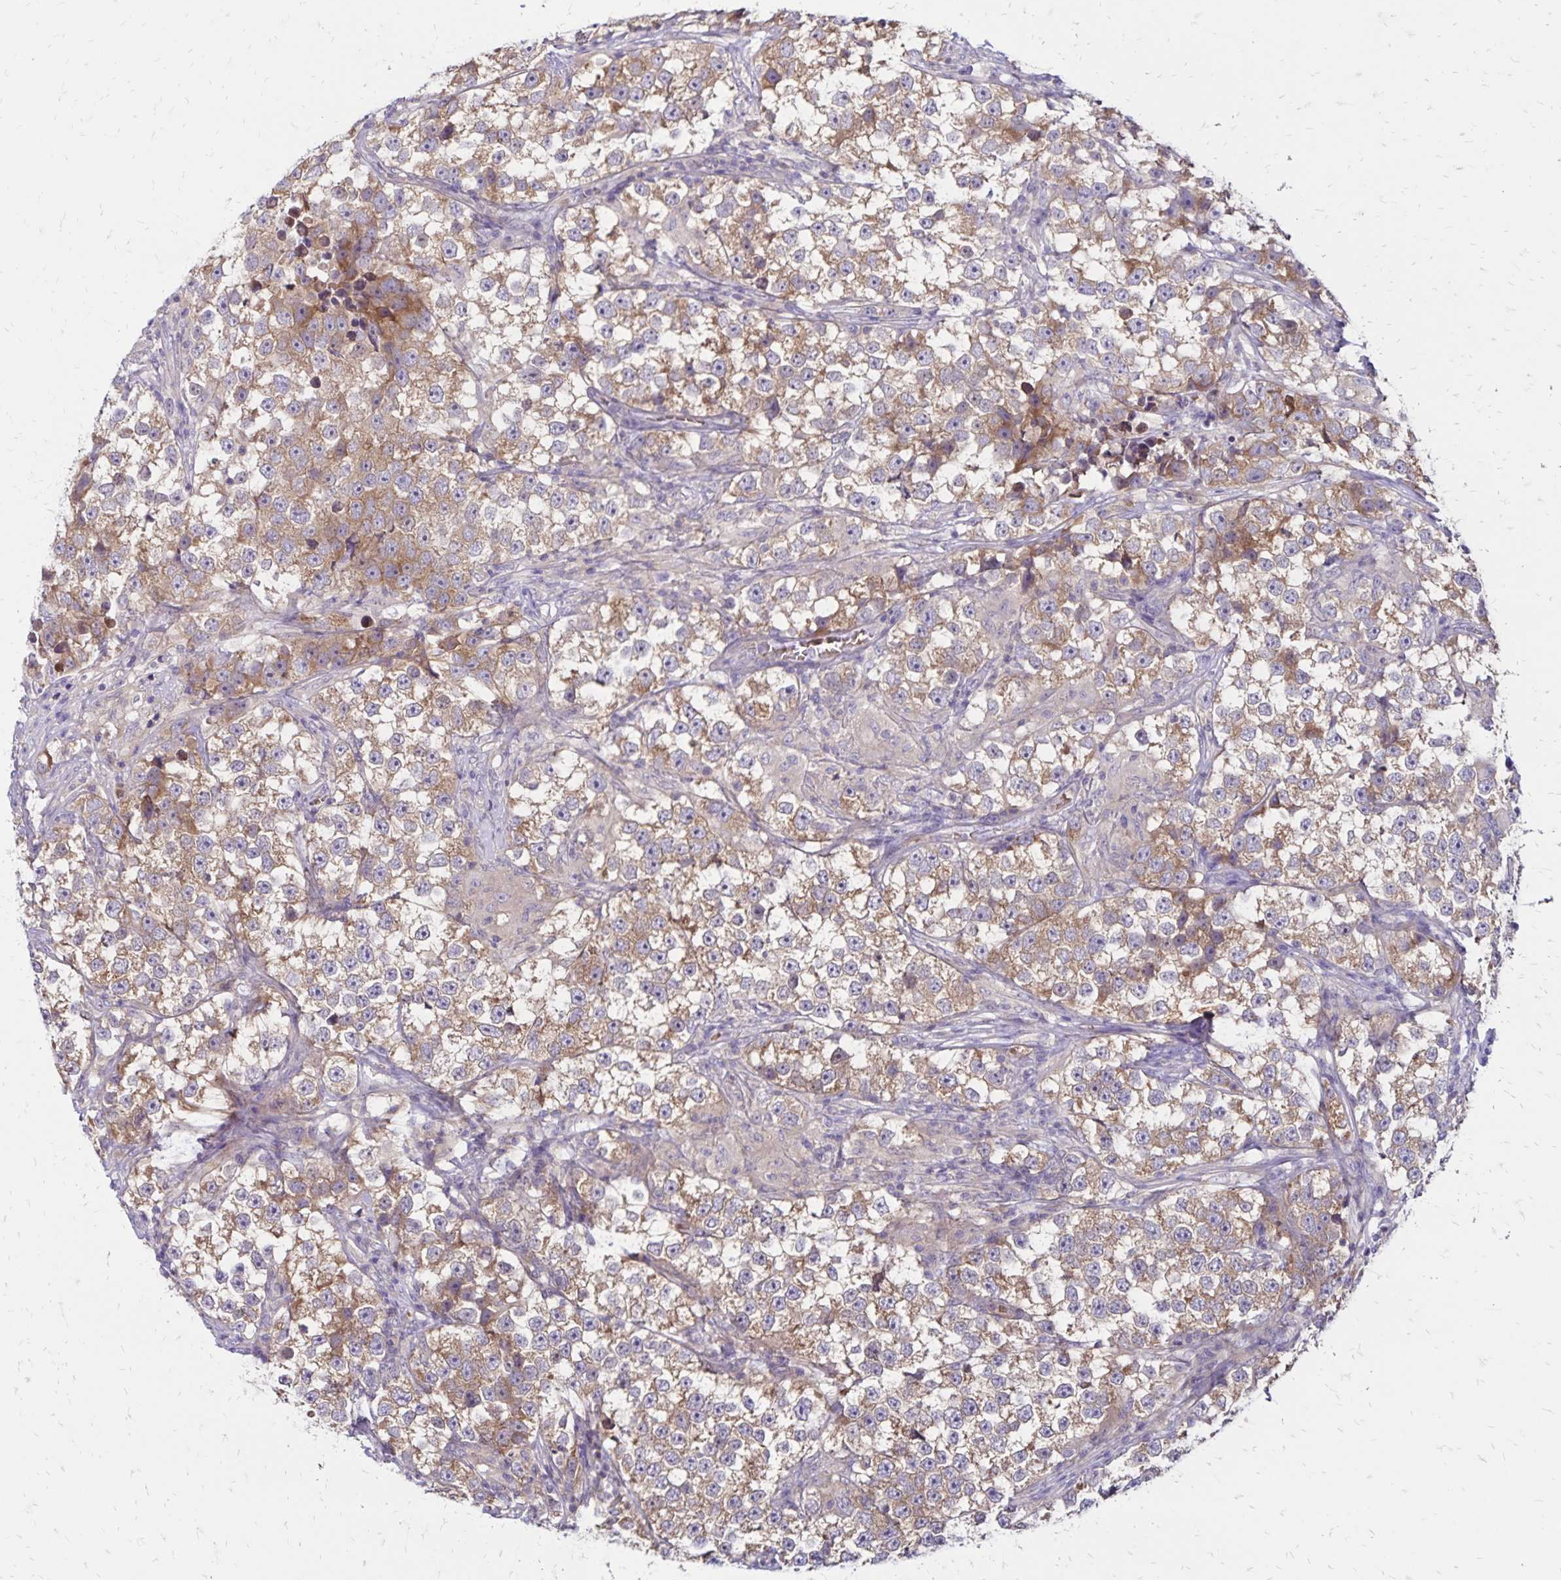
{"staining": {"intensity": "moderate", "quantity": ">75%", "location": "cytoplasmic/membranous"}, "tissue": "testis cancer", "cell_type": "Tumor cells", "image_type": "cancer", "snomed": [{"axis": "morphology", "description": "Seminoma, NOS"}, {"axis": "topography", "description": "Testis"}], "caption": "IHC (DAB (3,3'-diaminobenzidine)) staining of human testis cancer (seminoma) exhibits moderate cytoplasmic/membranous protein positivity in about >75% of tumor cells. (Brightfield microscopy of DAB IHC at high magnification).", "gene": "FSD1", "patient": {"sex": "male", "age": 46}}